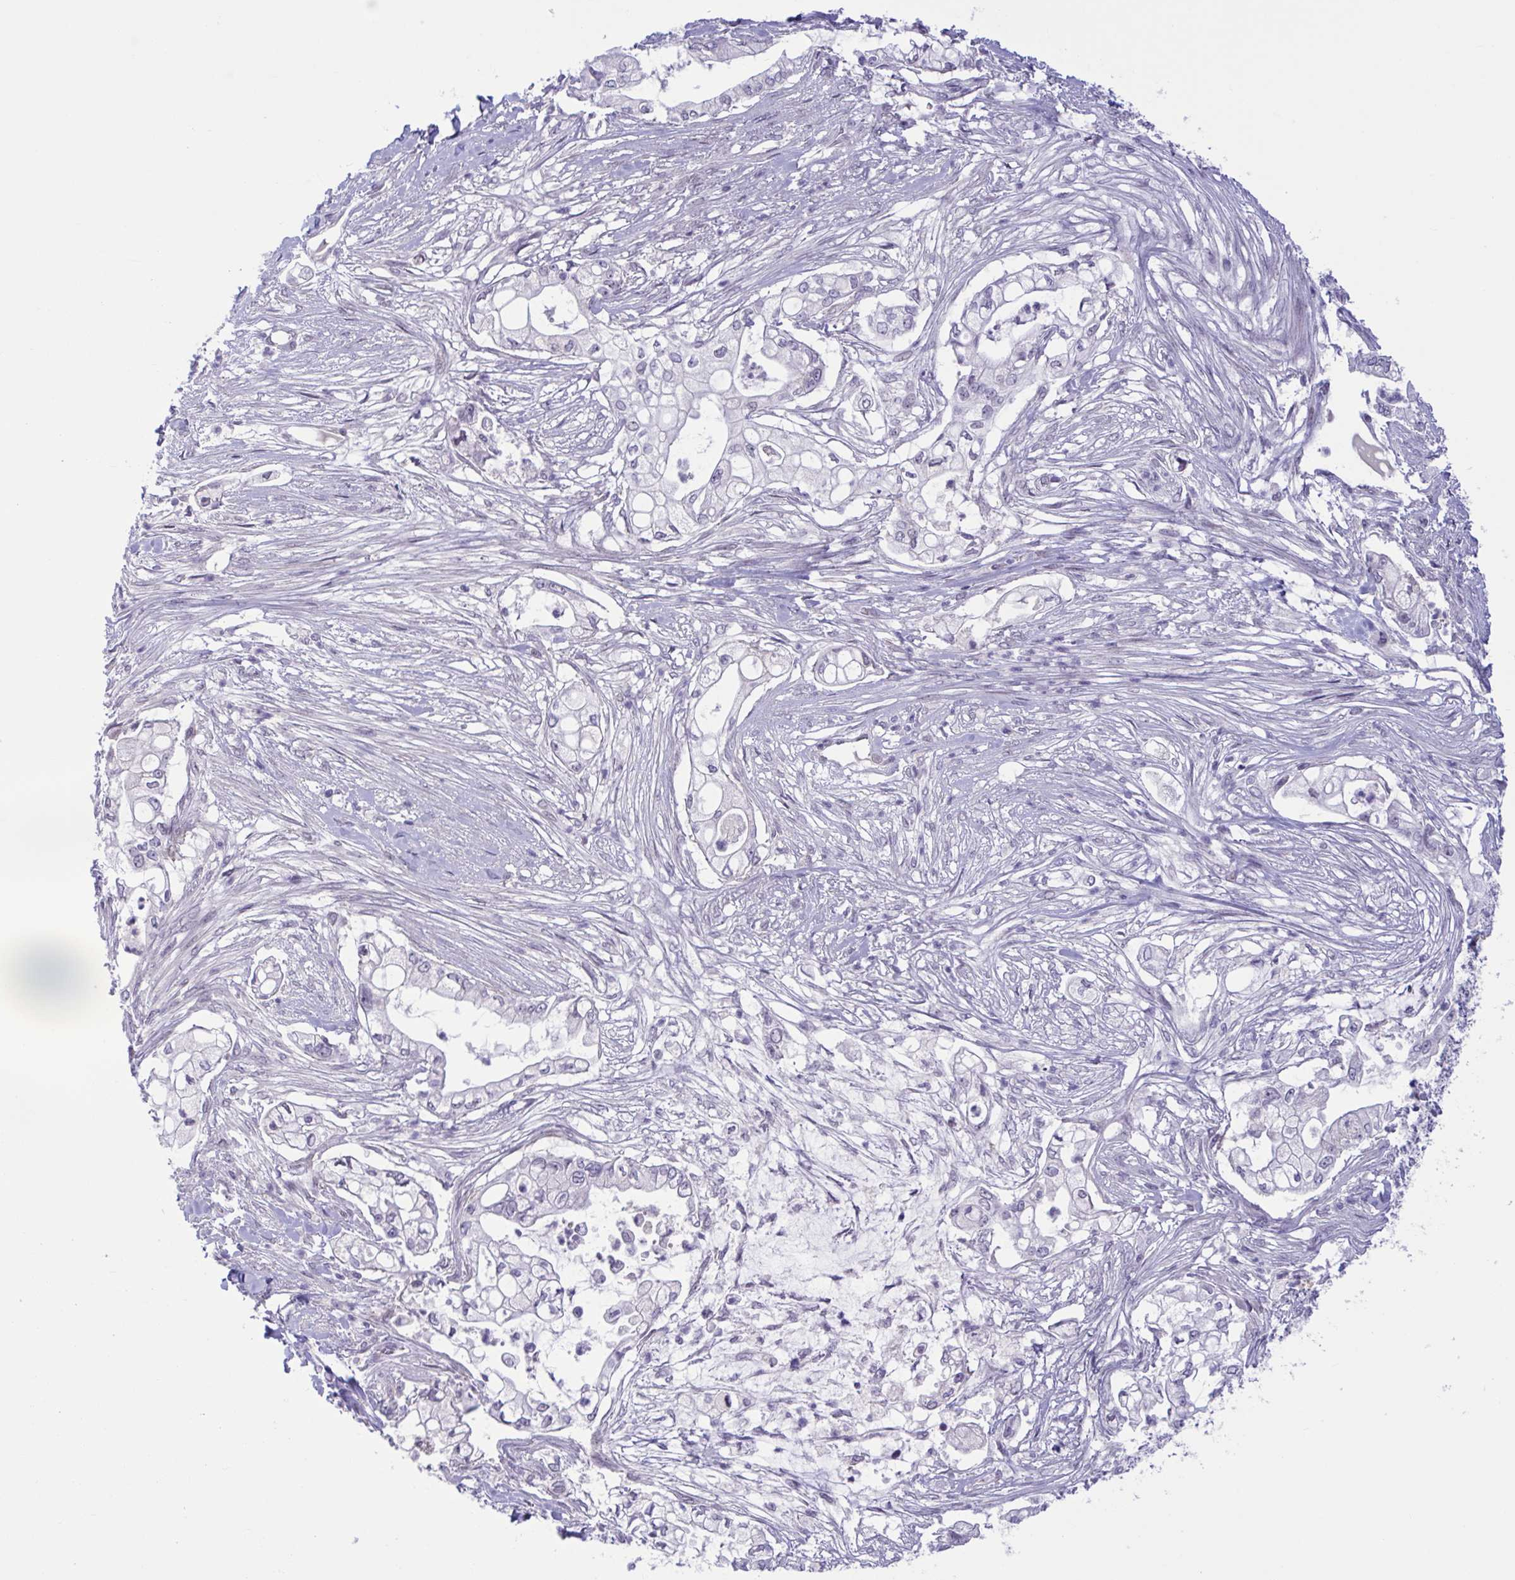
{"staining": {"intensity": "negative", "quantity": "none", "location": "none"}, "tissue": "pancreatic cancer", "cell_type": "Tumor cells", "image_type": "cancer", "snomed": [{"axis": "morphology", "description": "Adenocarcinoma, NOS"}, {"axis": "topography", "description": "Pancreas"}], "caption": "DAB immunohistochemical staining of human adenocarcinoma (pancreatic) exhibits no significant positivity in tumor cells.", "gene": "CNGB3", "patient": {"sex": "female", "age": 69}}